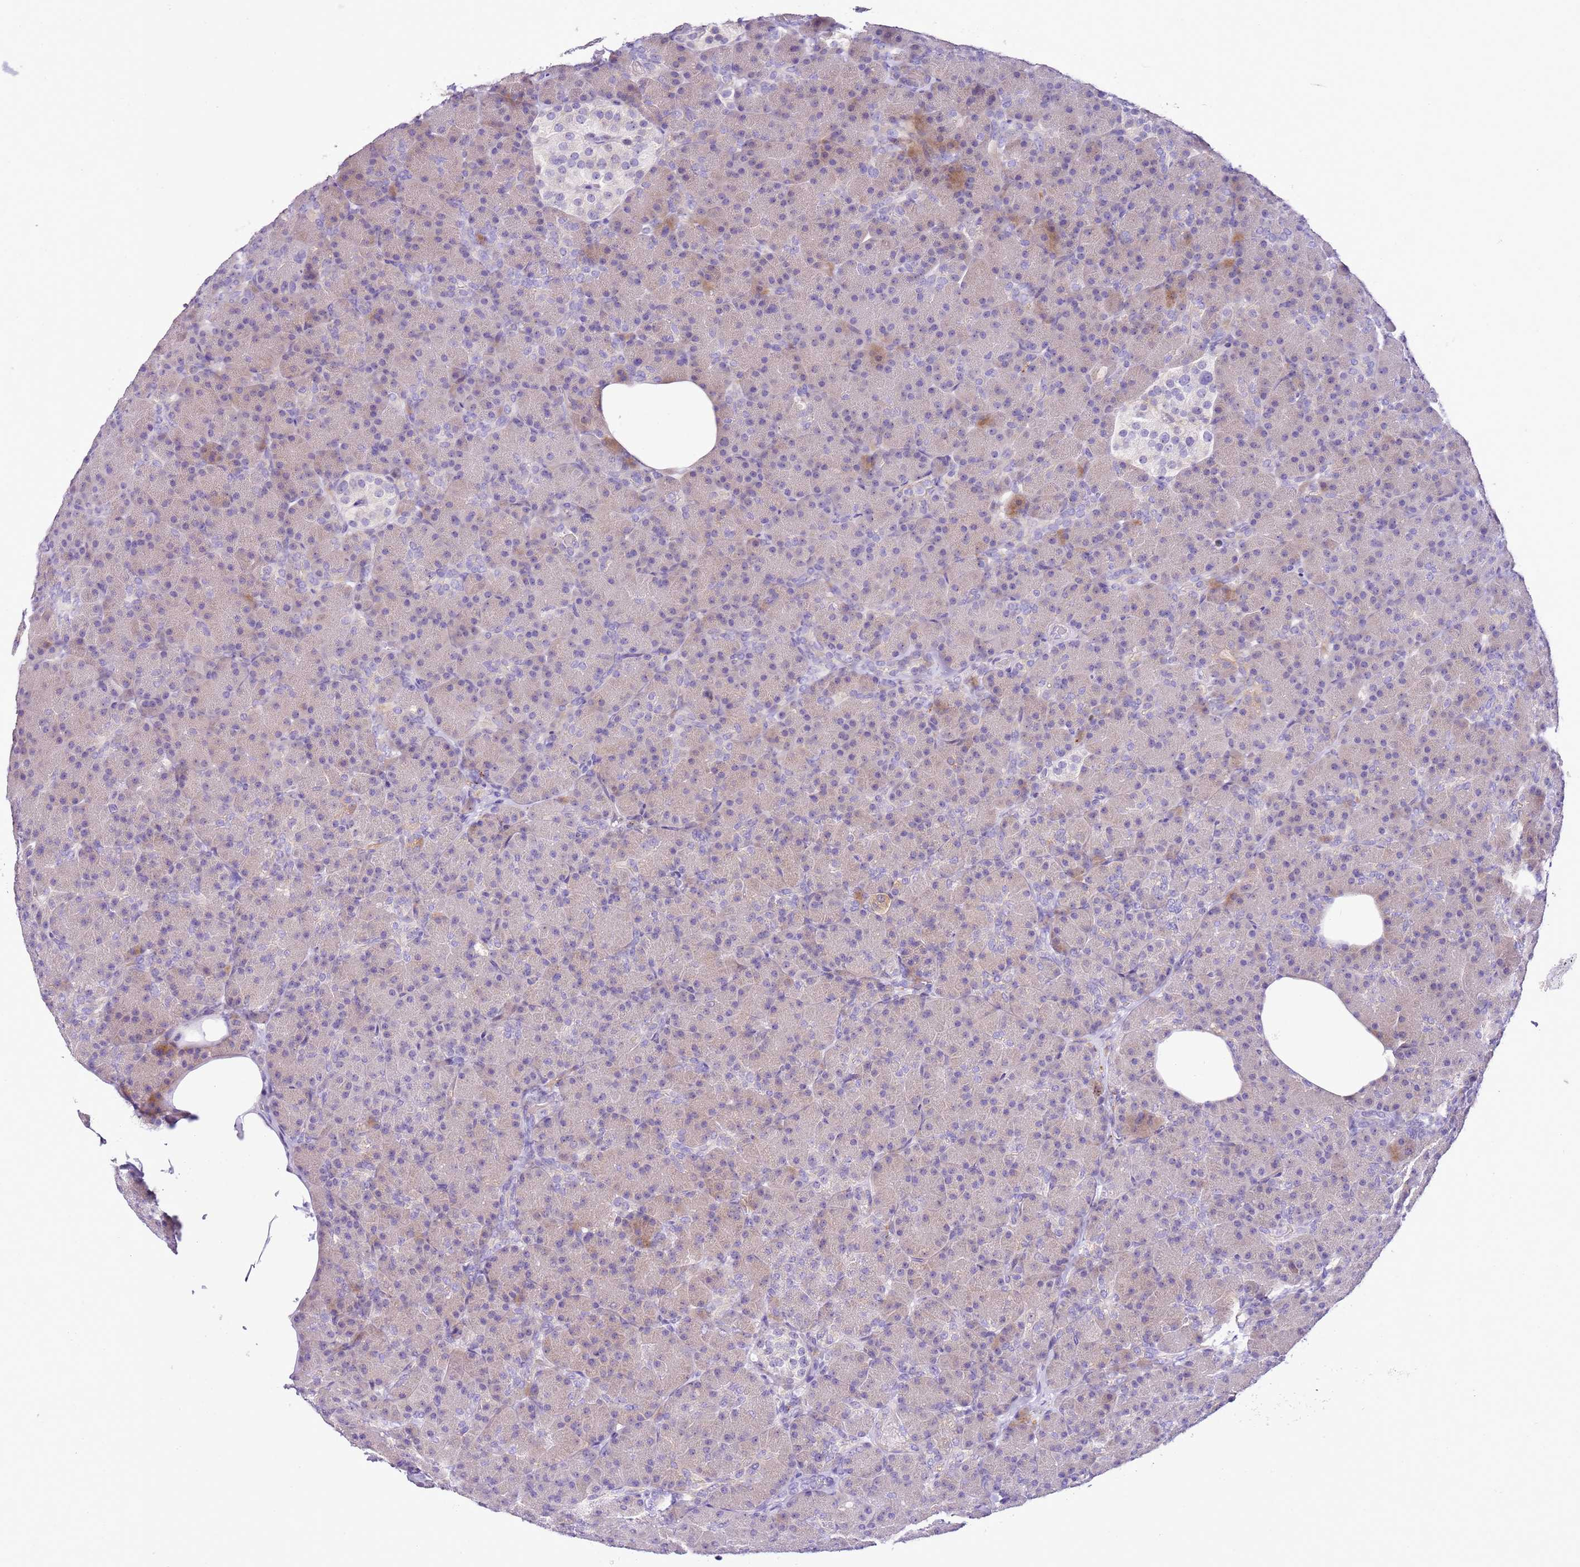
{"staining": {"intensity": "weak", "quantity": "<25%", "location": "cytoplasmic/membranous"}, "tissue": "pancreas", "cell_type": "Exocrine glandular cells", "image_type": "normal", "snomed": [{"axis": "morphology", "description": "Normal tissue, NOS"}, {"axis": "topography", "description": "Pancreas"}], "caption": "Protein analysis of normal pancreas reveals no significant staining in exocrine glandular cells. Brightfield microscopy of immunohistochemistry stained with DAB (3,3'-diaminobenzidine) (brown) and hematoxylin (blue), captured at high magnification.", "gene": "HGD", "patient": {"sex": "female", "age": 43}}